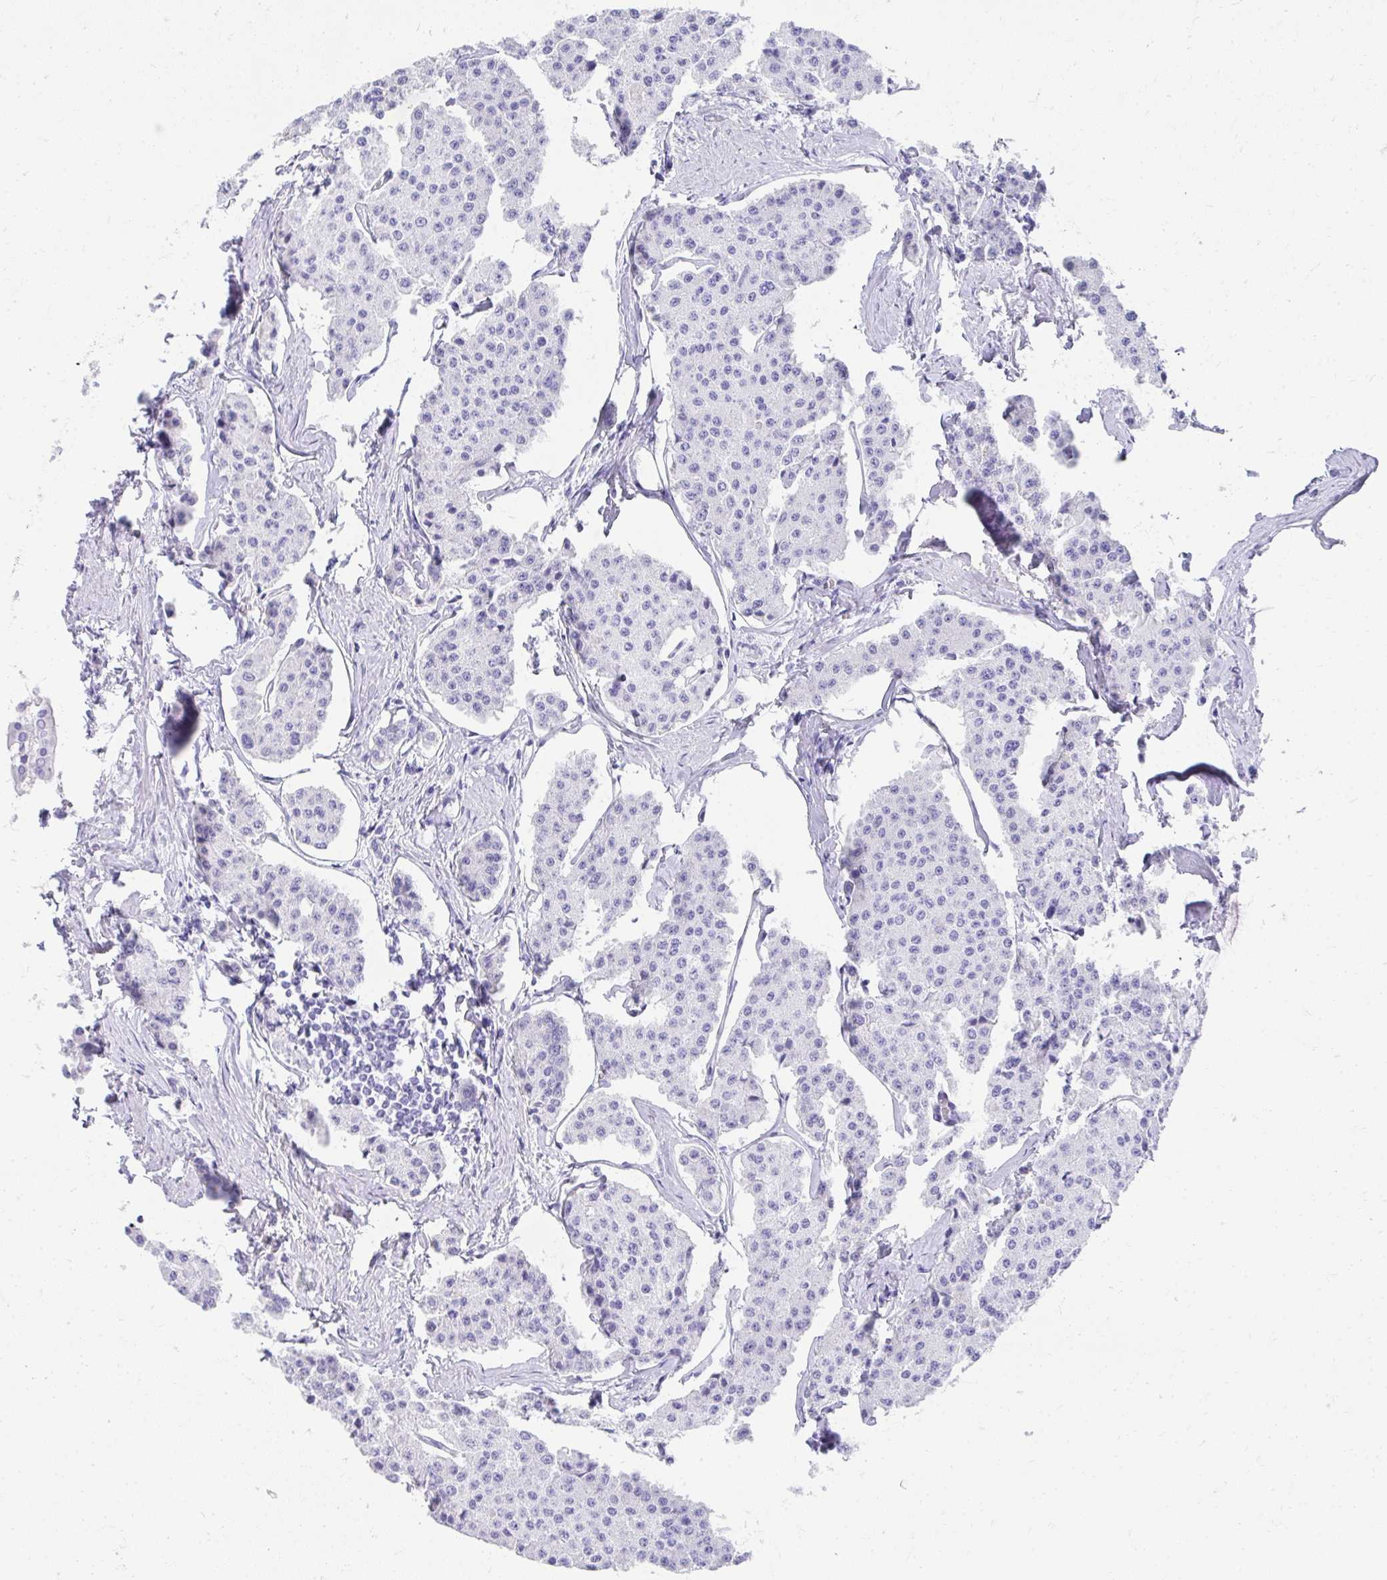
{"staining": {"intensity": "negative", "quantity": "none", "location": "none"}, "tissue": "carcinoid", "cell_type": "Tumor cells", "image_type": "cancer", "snomed": [{"axis": "morphology", "description": "Carcinoid, malignant, NOS"}, {"axis": "topography", "description": "Small intestine"}], "caption": "Immunohistochemical staining of human malignant carcinoid displays no significant positivity in tumor cells. Nuclei are stained in blue.", "gene": "TNNT1", "patient": {"sex": "female", "age": 65}}